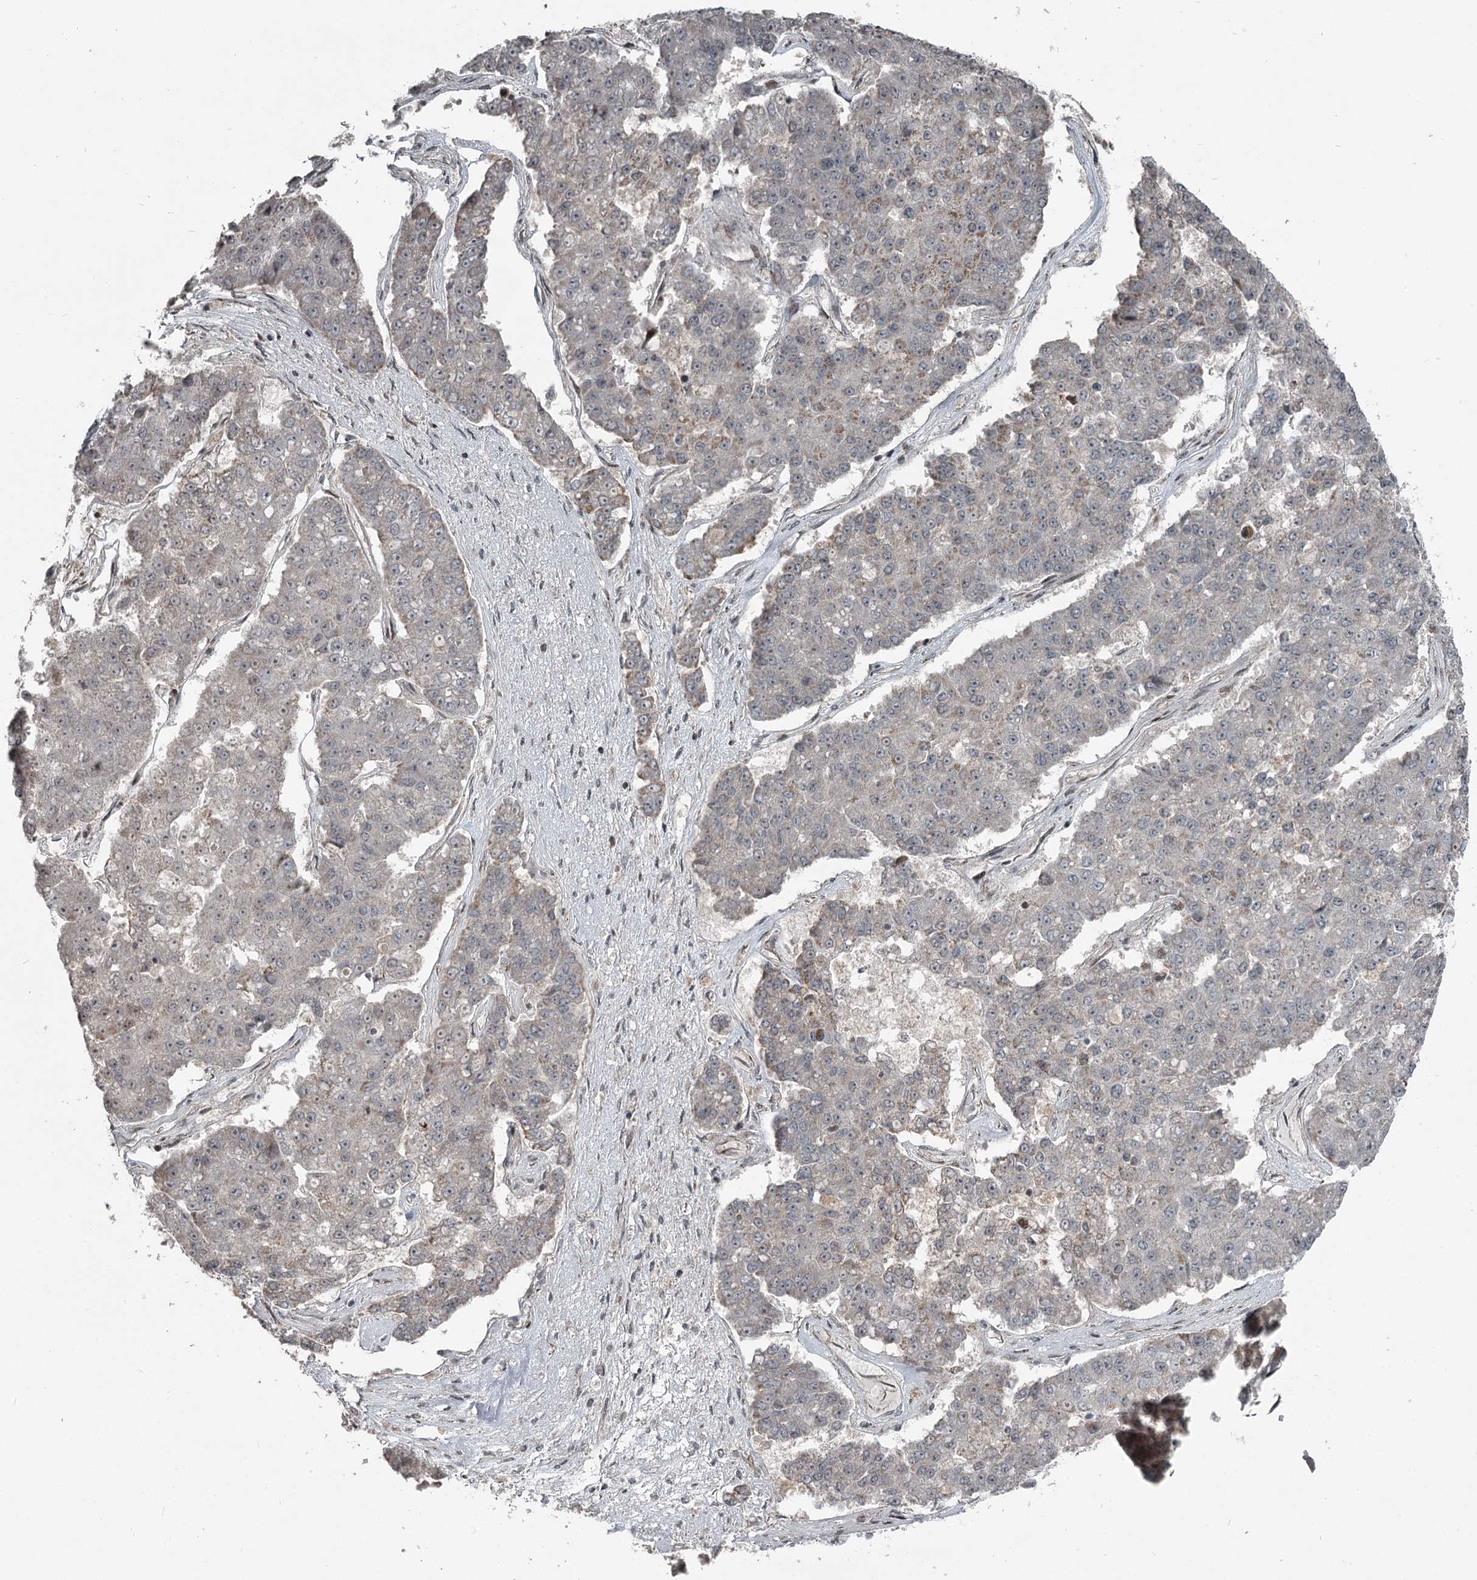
{"staining": {"intensity": "negative", "quantity": "none", "location": "none"}, "tissue": "pancreatic cancer", "cell_type": "Tumor cells", "image_type": "cancer", "snomed": [{"axis": "morphology", "description": "Adenocarcinoma, NOS"}, {"axis": "topography", "description": "Pancreas"}], "caption": "High power microscopy micrograph of an IHC histopathology image of adenocarcinoma (pancreatic), revealing no significant positivity in tumor cells. (Stains: DAB (3,3'-diaminobenzidine) IHC with hematoxylin counter stain, Microscopy: brightfield microscopy at high magnification).", "gene": "RASSF8", "patient": {"sex": "male", "age": 50}}